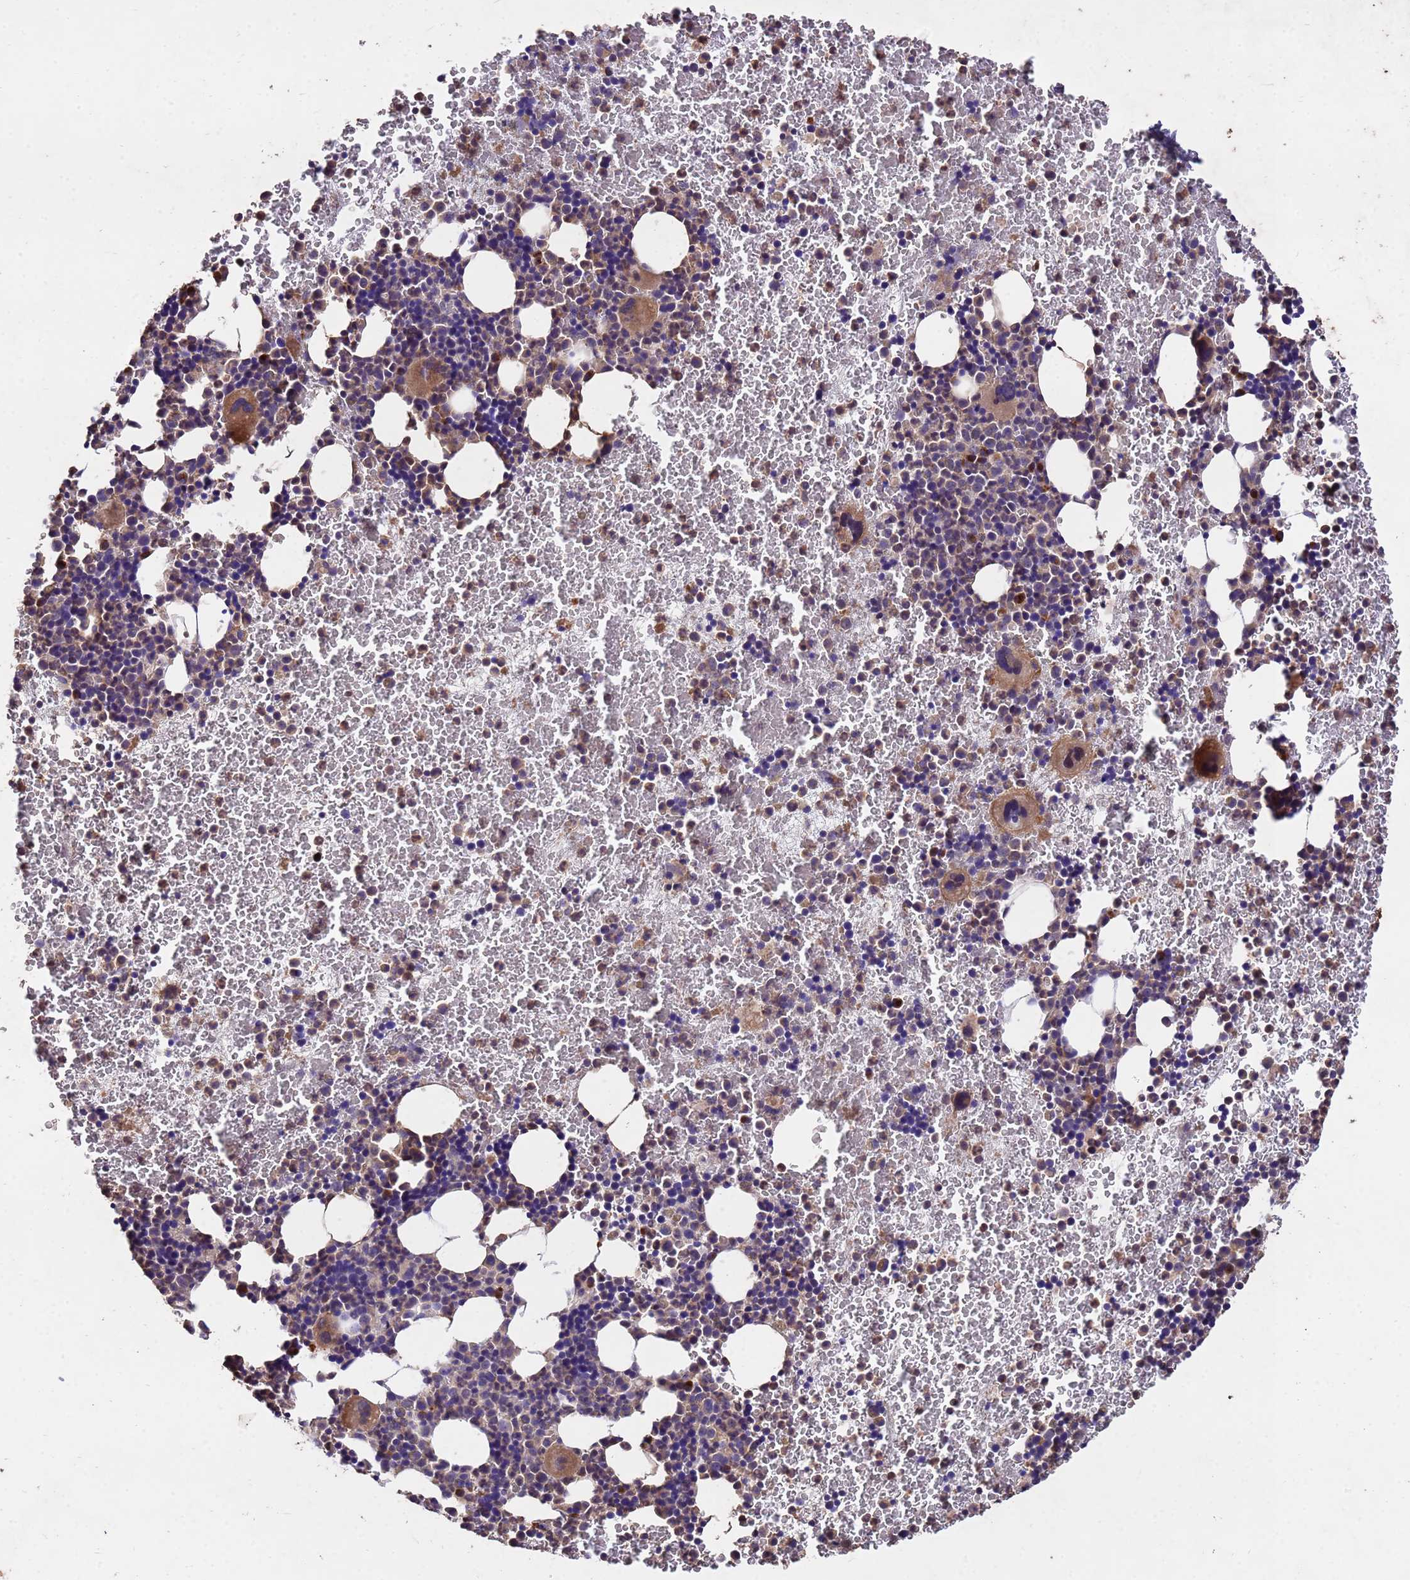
{"staining": {"intensity": "moderate", "quantity": "25%-75%", "location": "cytoplasmic/membranous"}, "tissue": "bone marrow", "cell_type": "Hematopoietic cells", "image_type": "normal", "snomed": [{"axis": "morphology", "description": "Normal tissue, NOS"}, {"axis": "topography", "description": "Bone marrow"}], "caption": "IHC of unremarkable bone marrow reveals medium levels of moderate cytoplasmic/membranous staining in approximately 25%-75% of hematopoietic cells.", "gene": "TOR4A", "patient": {"sex": "male", "age": 11}}